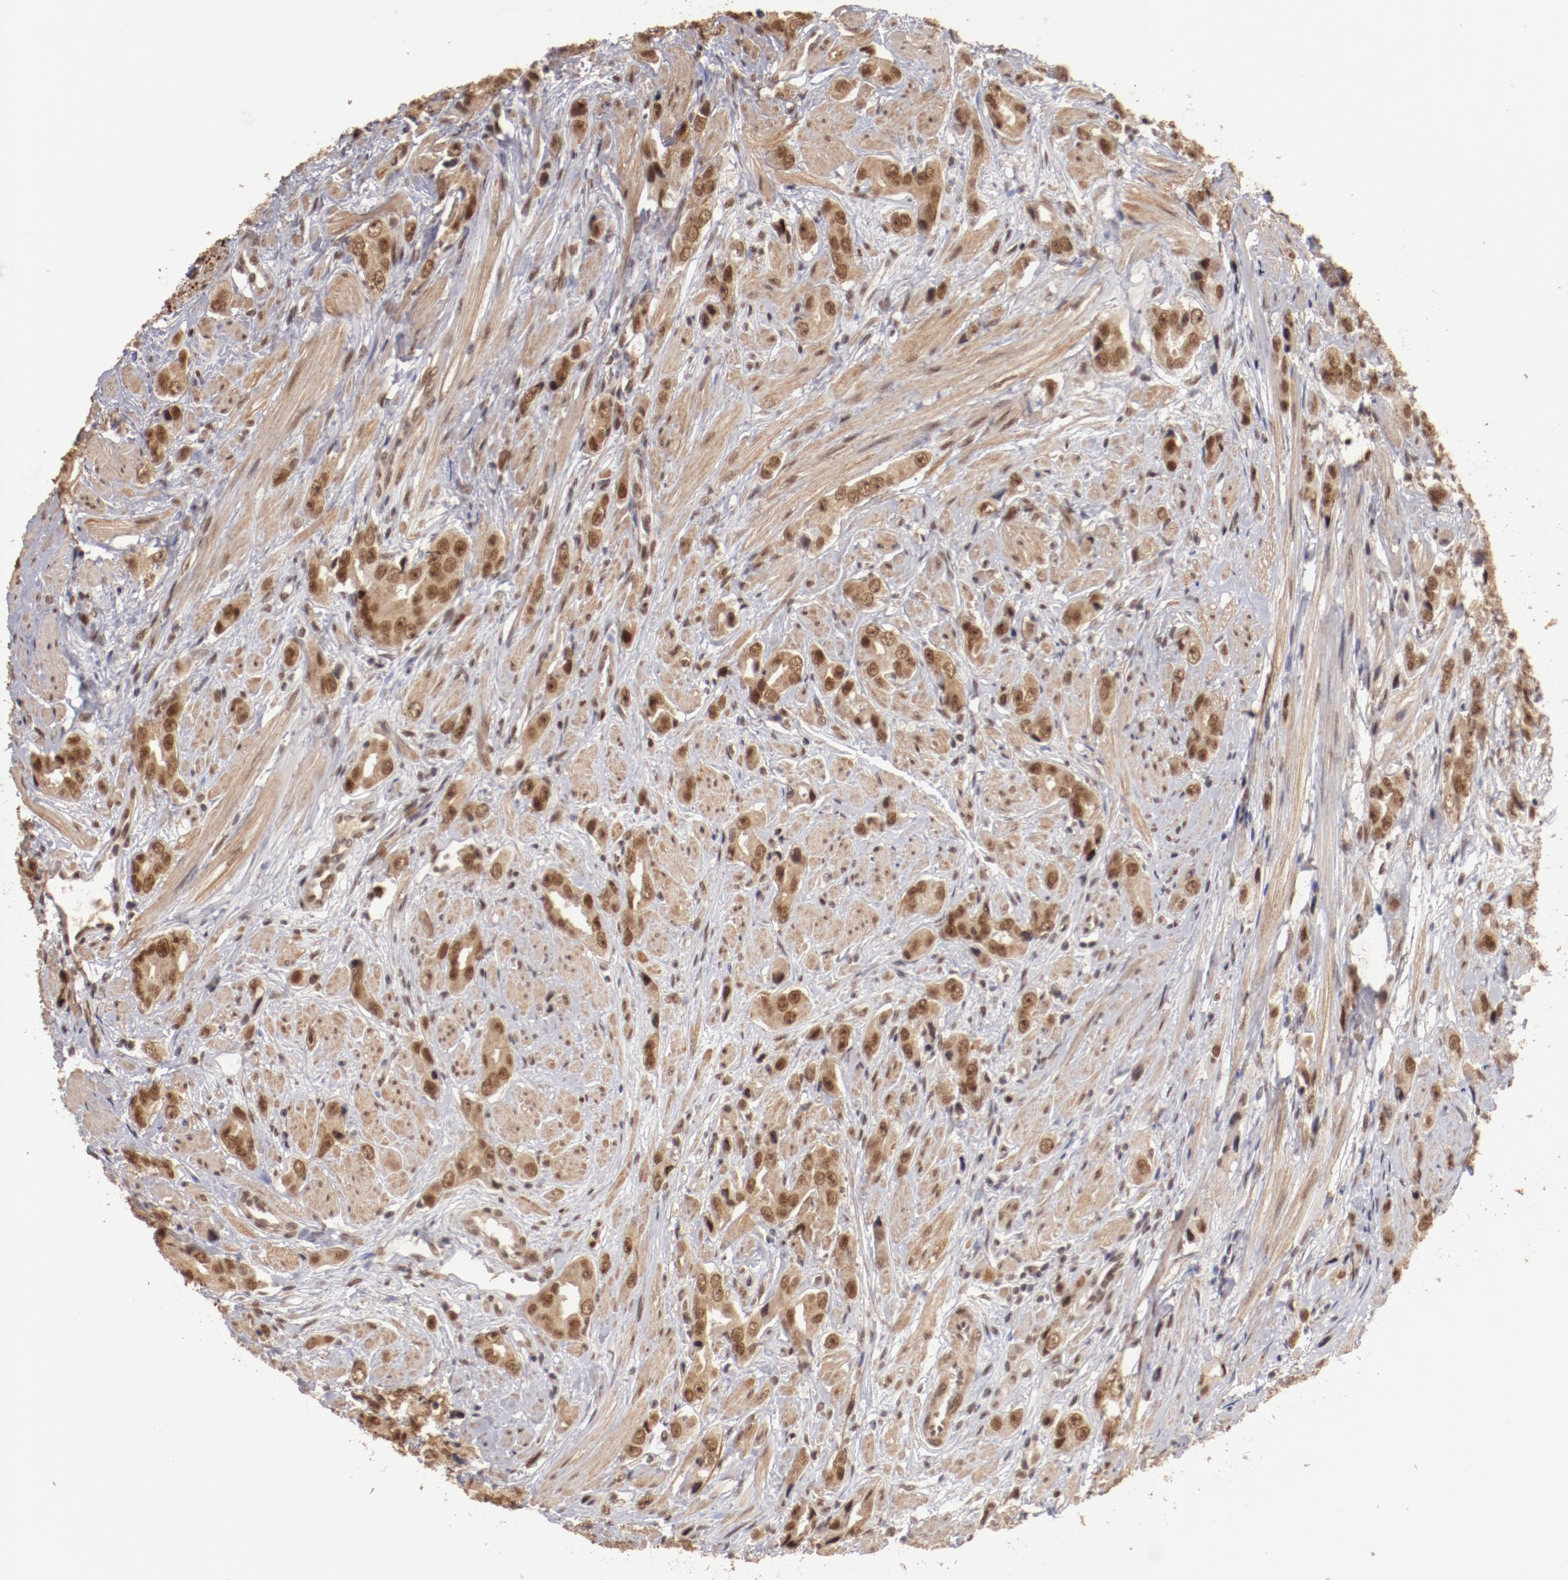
{"staining": {"intensity": "moderate", "quantity": ">75%", "location": "cytoplasmic/membranous,nuclear"}, "tissue": "prostate cancer", "cell_type": "Tumor cells", "image_type": "cancer", "snomed": [{"axis": "morphology", "description": "Adenocarcinoma, Medium grade"}, {"axis": "topography", "description": "Prostate"}], "caption": "Immunohistochemistry histopathology image of human prostate medium-grade adenocarcinoma stained for a protein (brown), which displays medium levels of moderate cytoplasmic/membranous and nuclear expression in approximately >75% of tumor cells.", "gene": "CLOCK", "patient": {"sex": "male", "age": 53}}